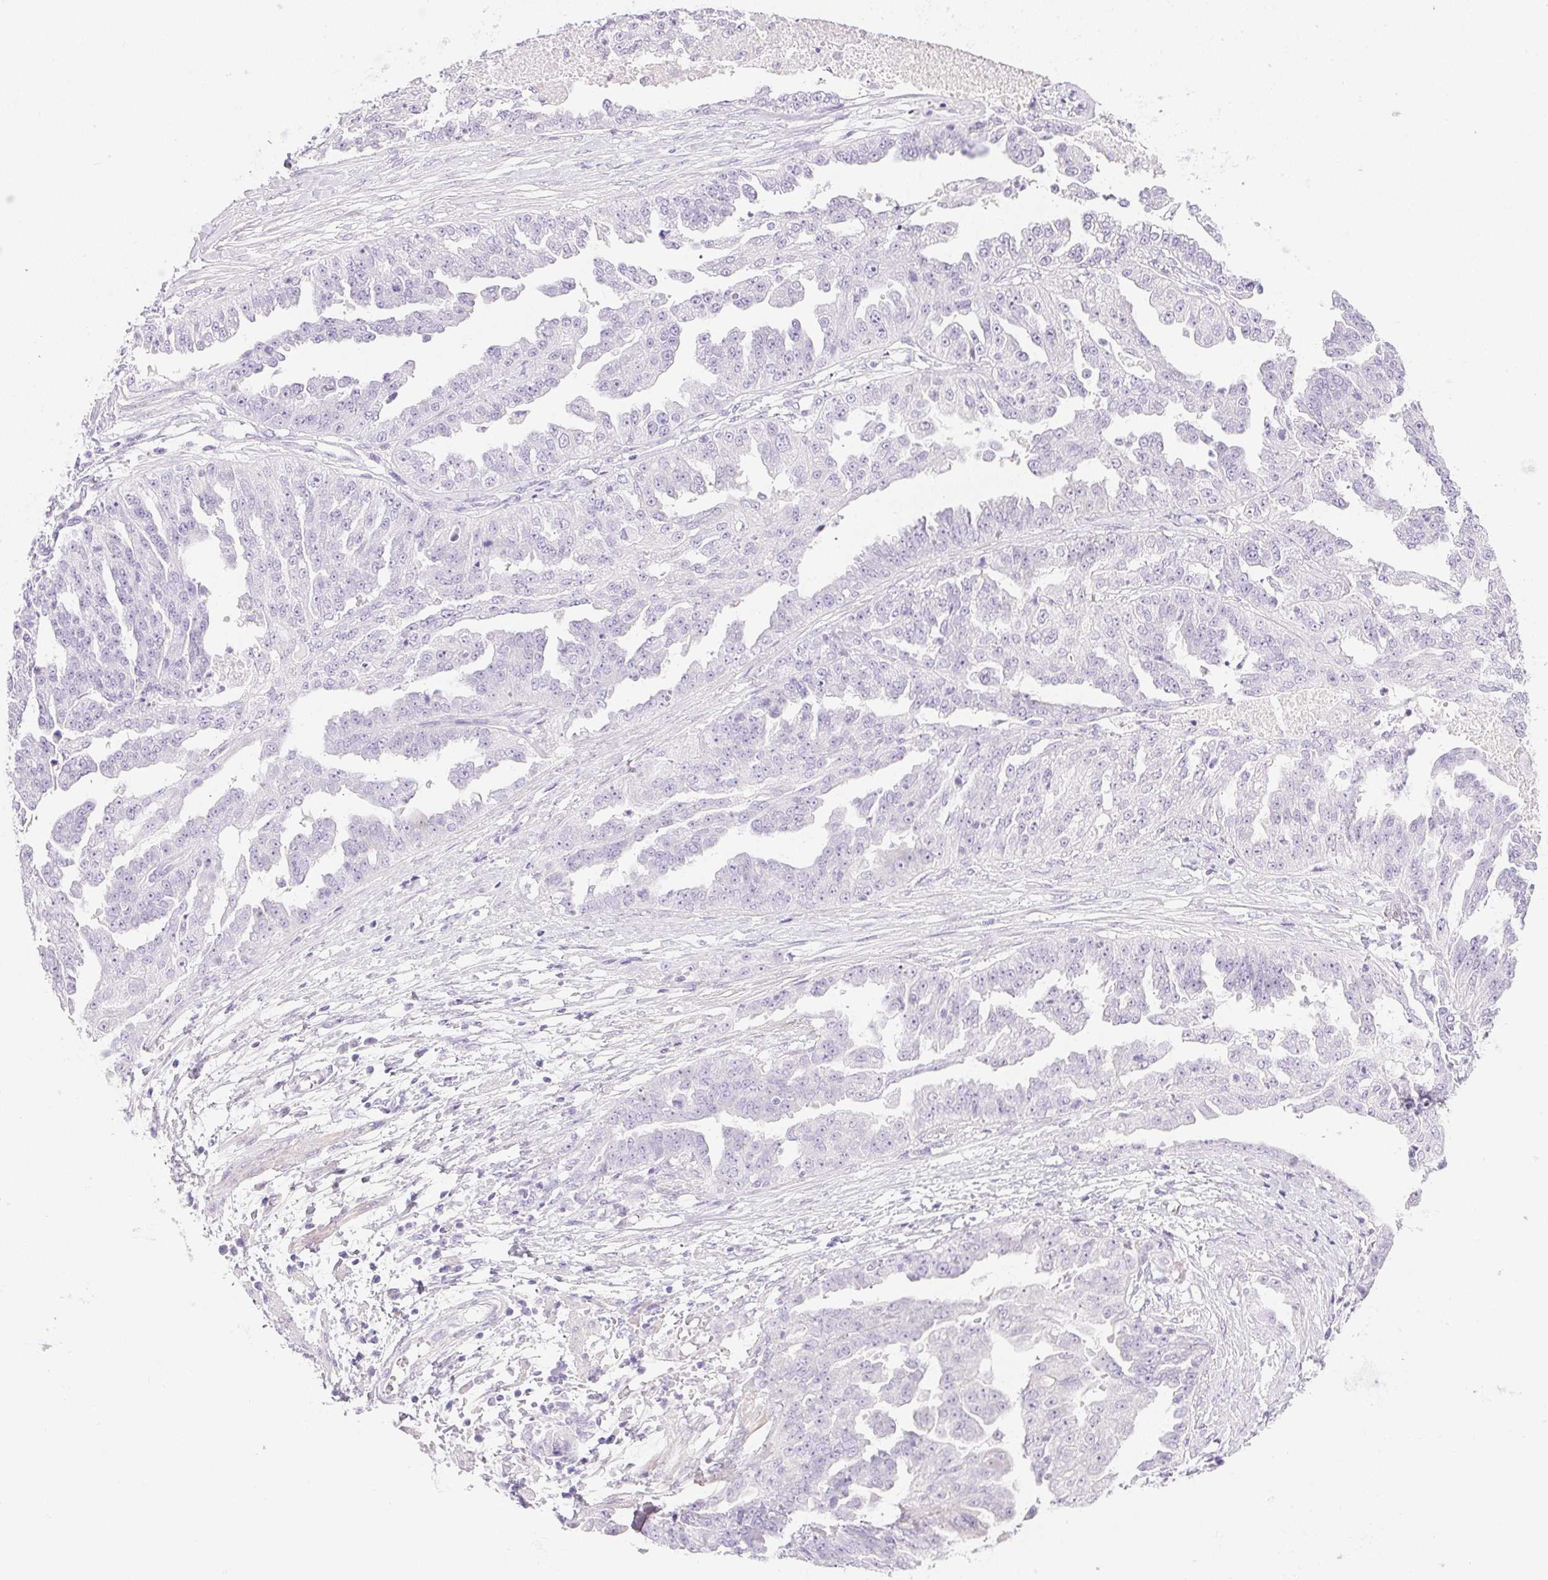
{"staining": {"intensity": "negative", "quantity": "none", "location": "none"}, "tissue": "ovarian cancer", "cell_type": "Tumor cells", "image_type": "cancer", "snomed": [{"axis": "morphology", "description": "Cystadenocarcinoma, serous, NOS"}, {"axis": "topography", "description": "Ovary"}], "caption": "Serous cystadenocarcinoma (ovarian) was stained to show a protein in brown. There is no significant staining in tumor cells.", "gene": "CTRL", "patient": {"sex": "female", "age": 58}}